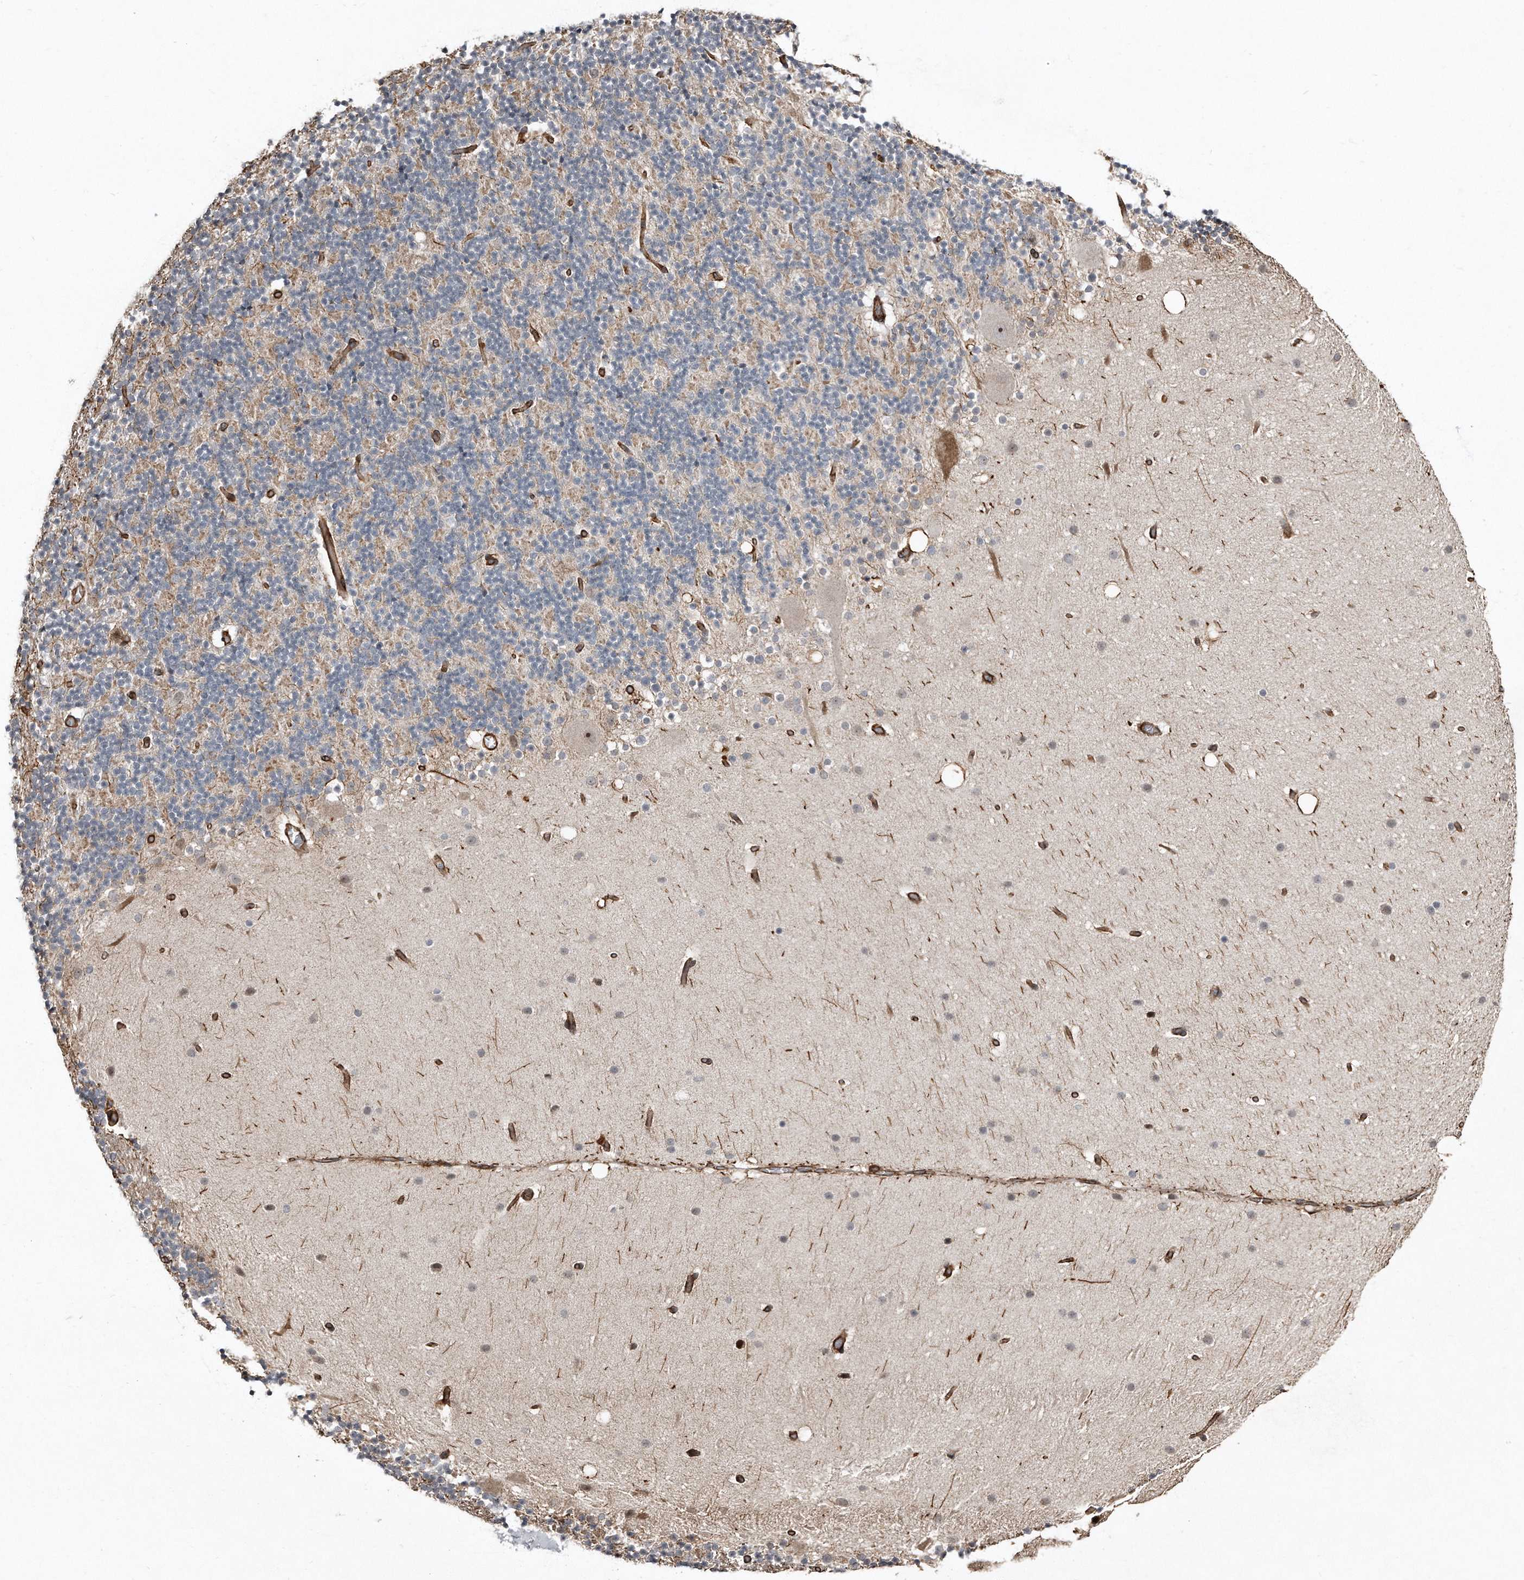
{"staining": {"intensity": "negative", "quantity": "none", "location": "none"}, "tissue": "cerebellum", "cell_type": "Cells in granular layer", "image_type": "normal", "snomed": [{"axis": "morphology", "description": "Normal tissue, NOS"}, {"axis": "topography", "description": "Cerebellum"}], "caption": "The immunohistochemistry (IHC) histopathology image has no significant expression in cells in granular layer of cerebellum. (DAB immunohistochemistry, high magnification).", "gene": "SNAP47", "patient": {"sex": "male", "age": 57}}